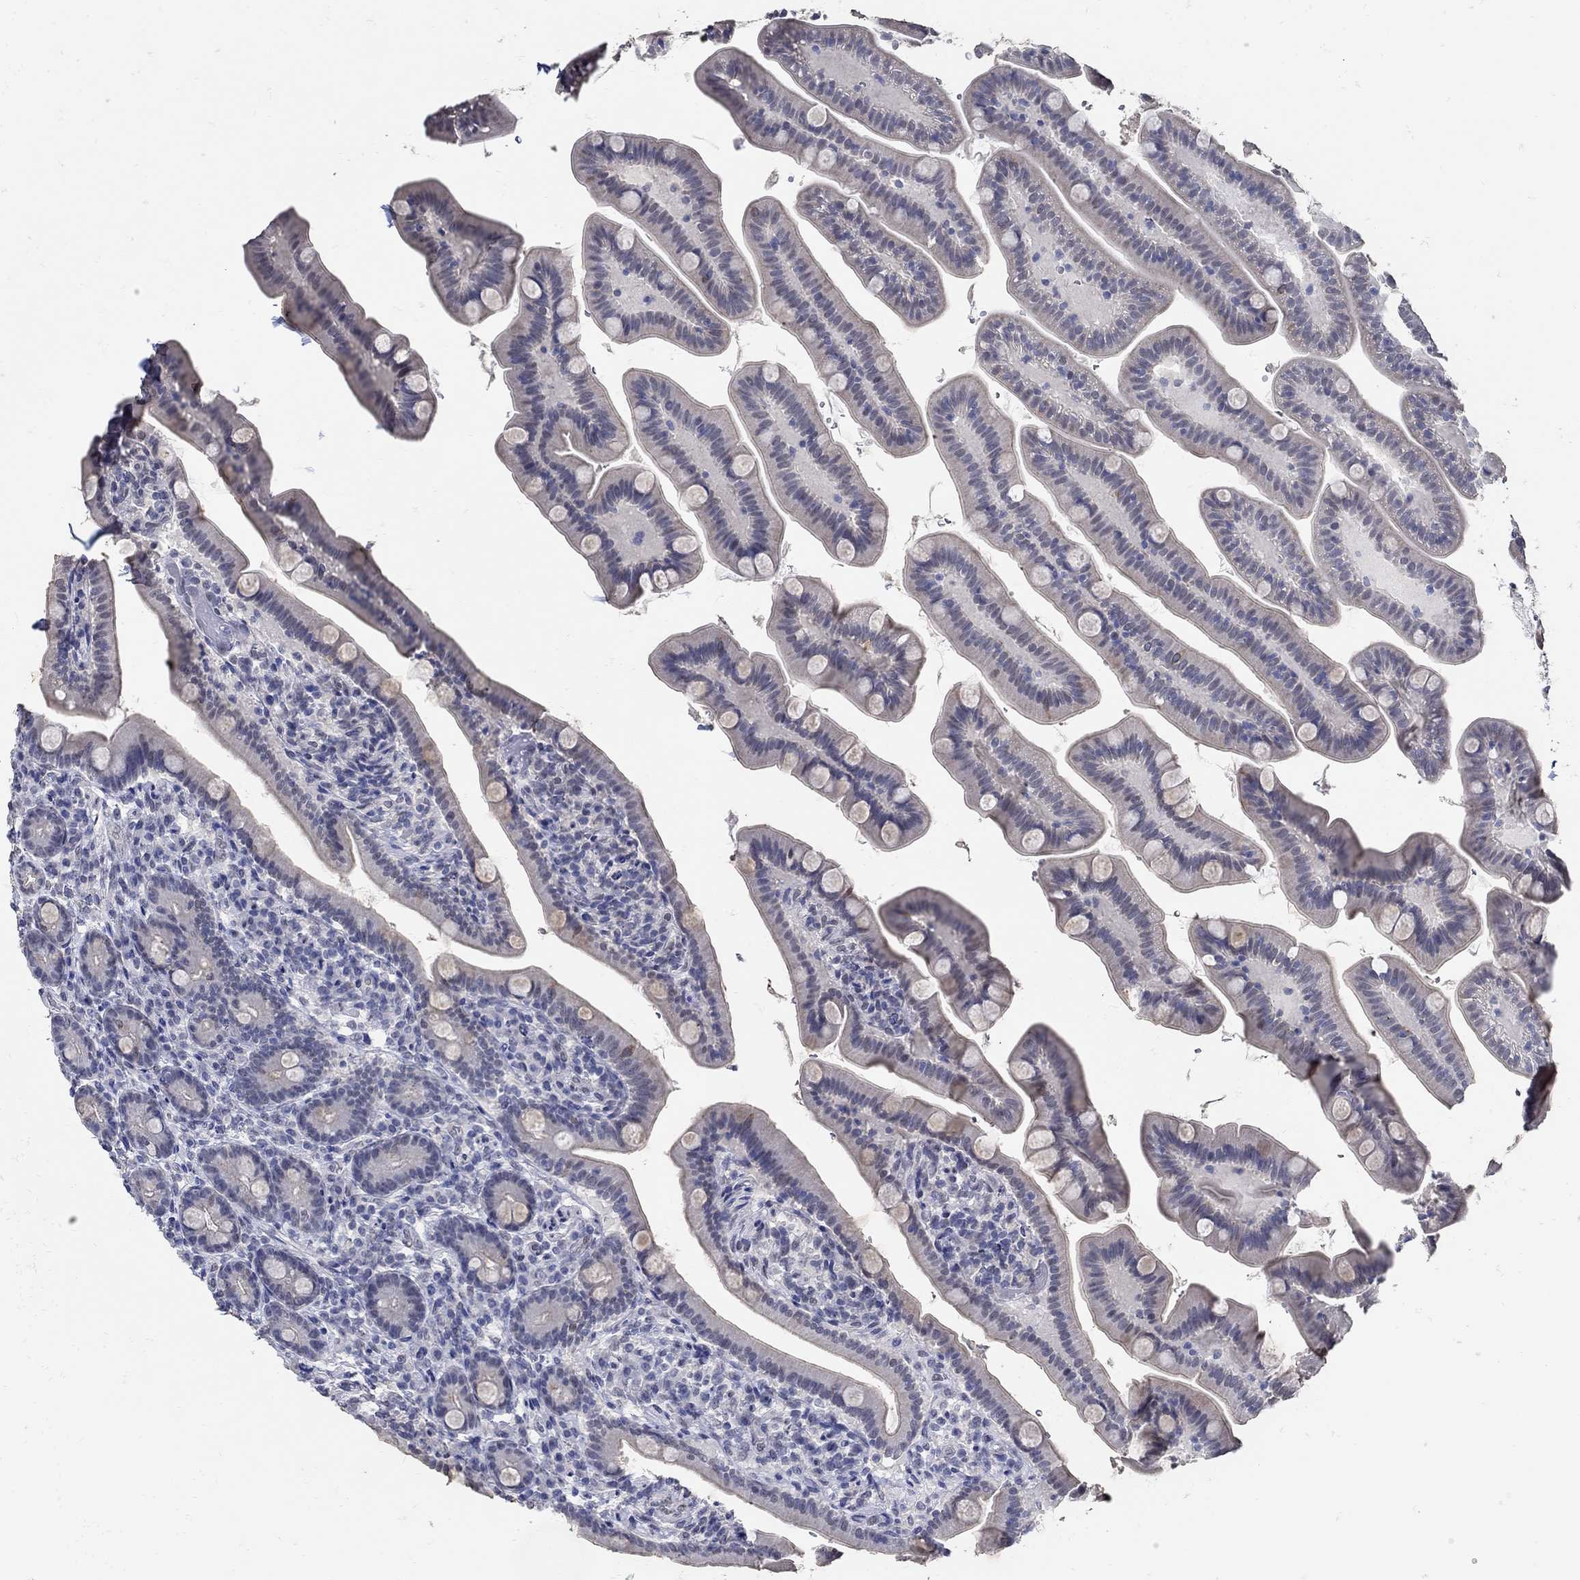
{"staining": {"intensity": "negative", "quantity": "none", "location": "none"}, "tissue": "small intestine", "cell_type": "Glandular cells", "image_type": "normal", "snomed": [{"axis": "morphology", "description": "Normal tissue, NOS"}, {"axis": "topography", "description": "Small intestine"}], "caption": "DAB immunohistochemical staining of normal human small intestine exhibits no significant staining in glandular cells.", "gene": "KCNN3", "patient": {"sex": "male", "age": 66}}